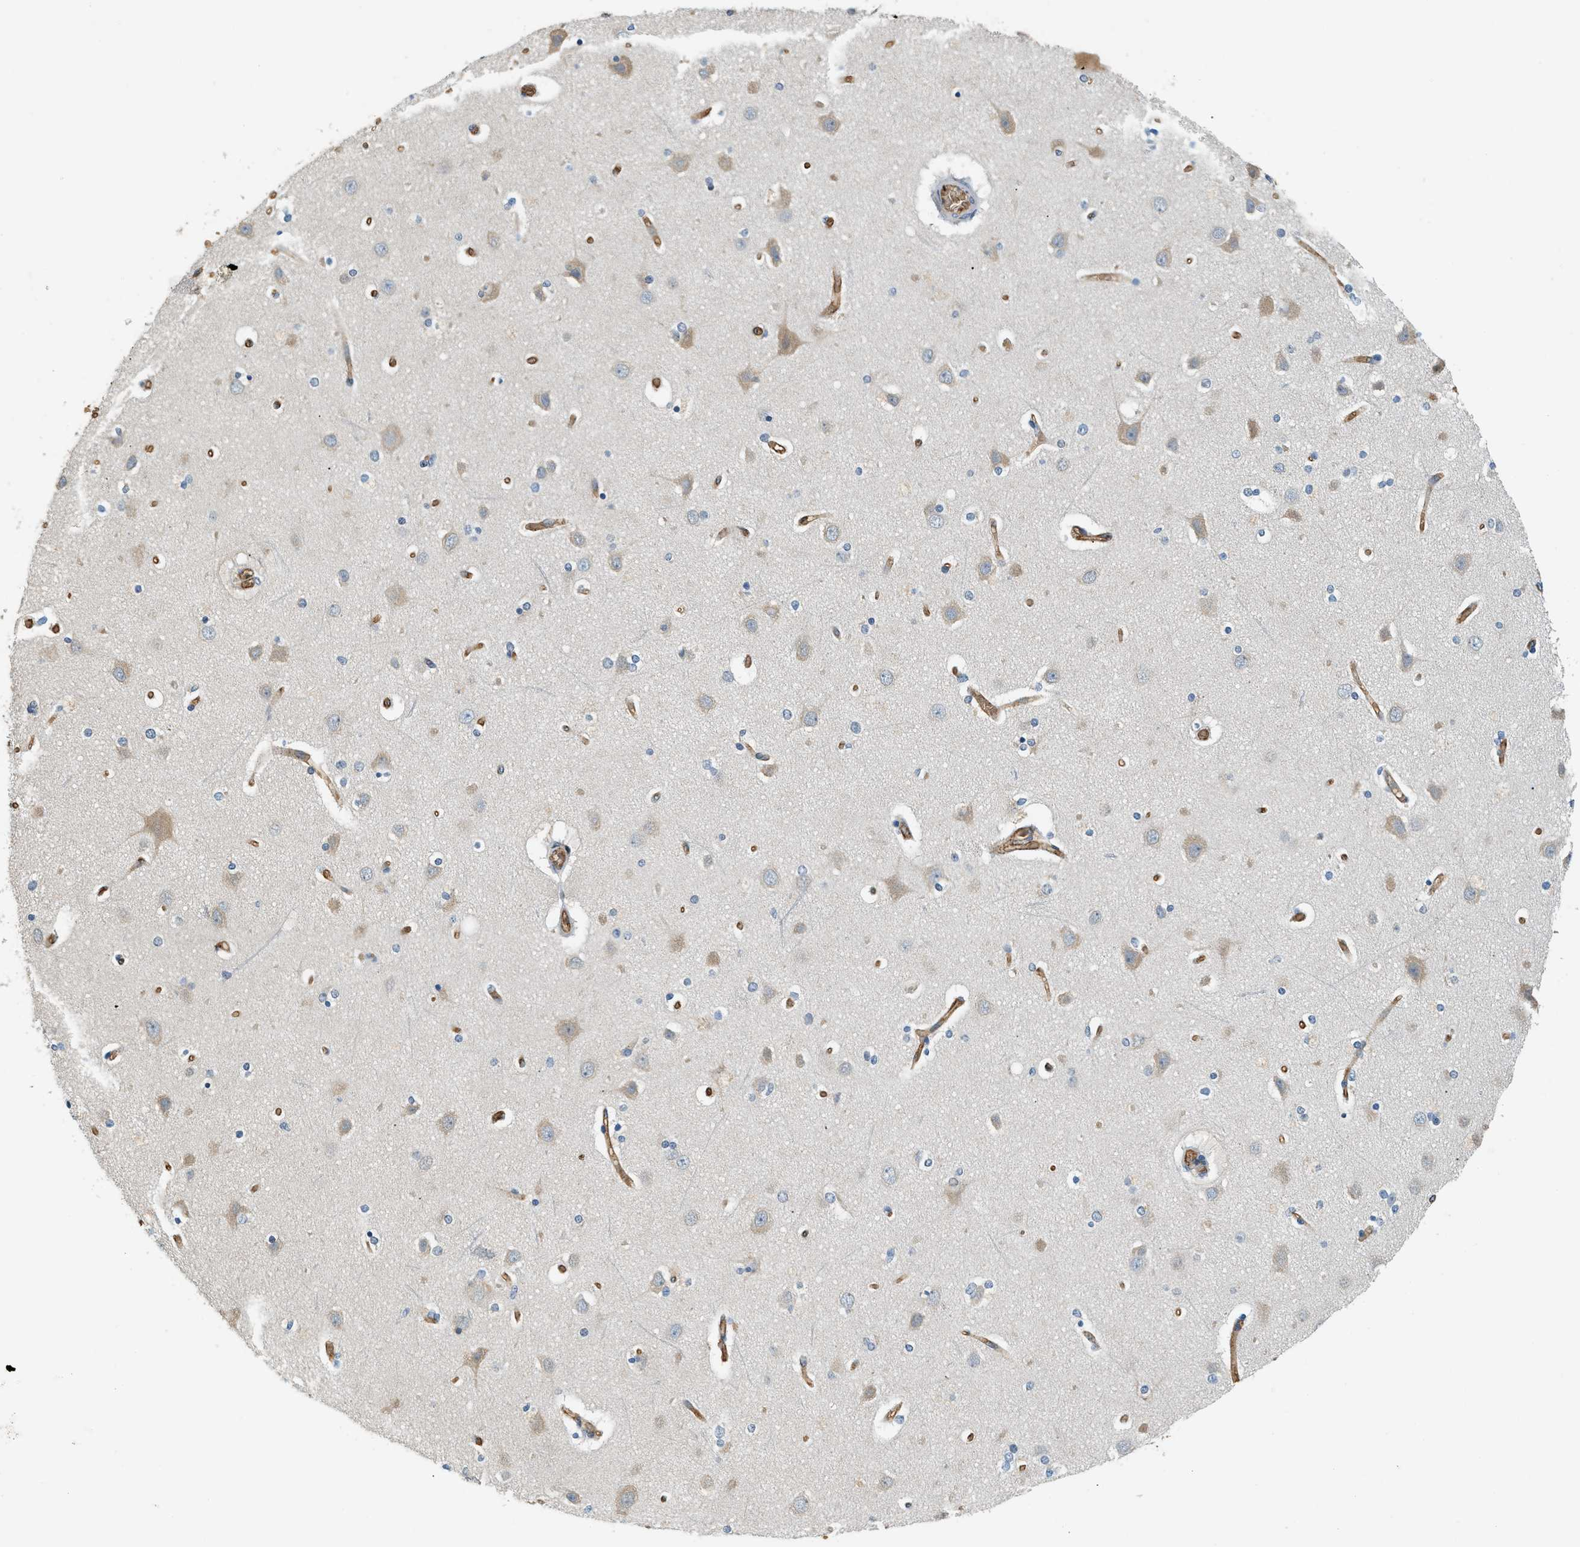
{"staining": {"intensity": "moderate", "quantity": ">75%", "location": "cytoplasmic/membranous"}, "tissue": "cerebral cortex", "cell_type": "Endothelial cells", "image_type": "normal", "snomed": [{"axis": "morphology", "description": "Normal tissue, NOS"}, {"axis": "topography", "description": "Cerebral cortex"}], "caption": "Brown immunohistochemical staining in benign human cerebral cortex shows moderate cytoplasmic/membranous staining in about >75% of endothelial cells.", "gene": "CYTH2", "patient": {"sex": "female", "age": 54}}